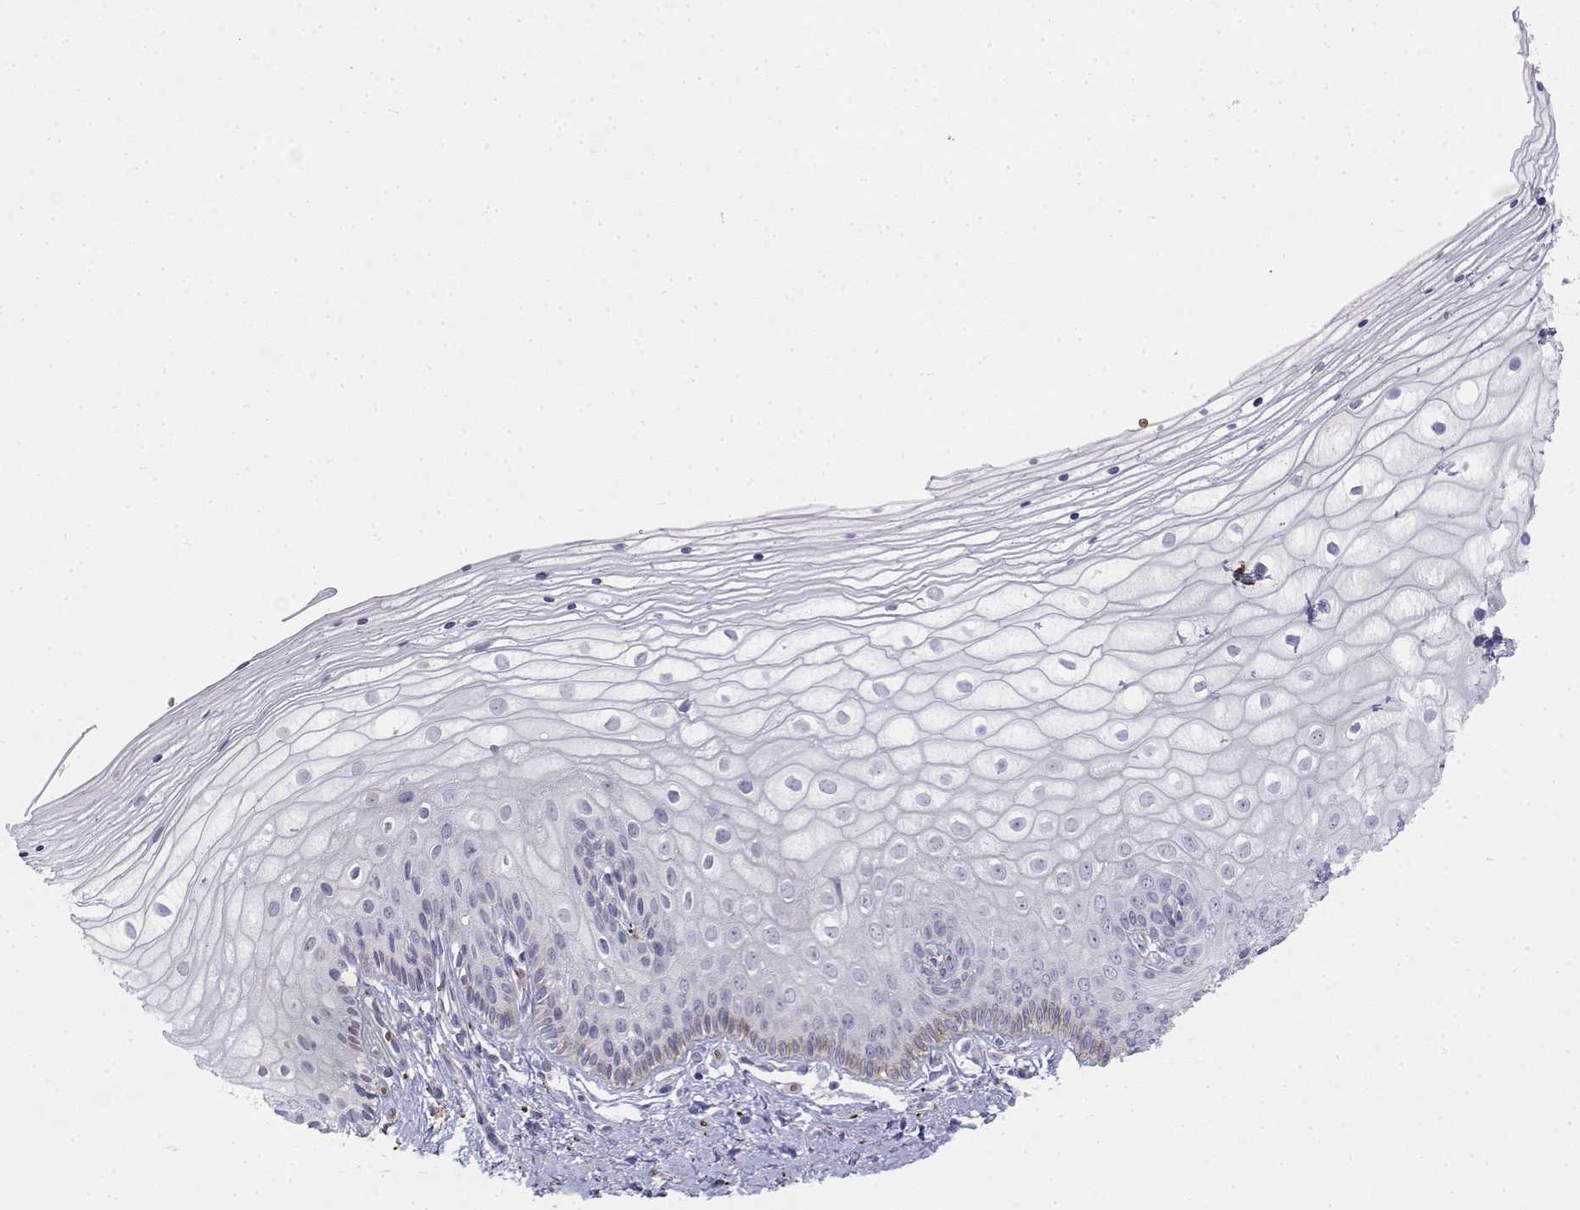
{"staining": {"intensity": "negative", "quantity": "none", "location": "none"}, "tissue": "vagina", "cell_type": "Squamous epithelial cells", "image_type": "normal", "snomed": [{"axis": "morphology", "description": "Normal tissue, NOS"}, {"axis": "topography", "description": "Vagina"}], "caption": "Immunohistochemistry histopathology image of benign human vagina stained for a protein (brown), which demonstrates no positivity in squamous epithelial cells. (Stains: DAB (3,3'-diaminobenzidine) immunohistochemistry with hematoxylin counter stain, Microscopy: brightfield microscopy at high magnification).", "gene": "CADM1", "patient": {"sex": "female", "age": 39}}